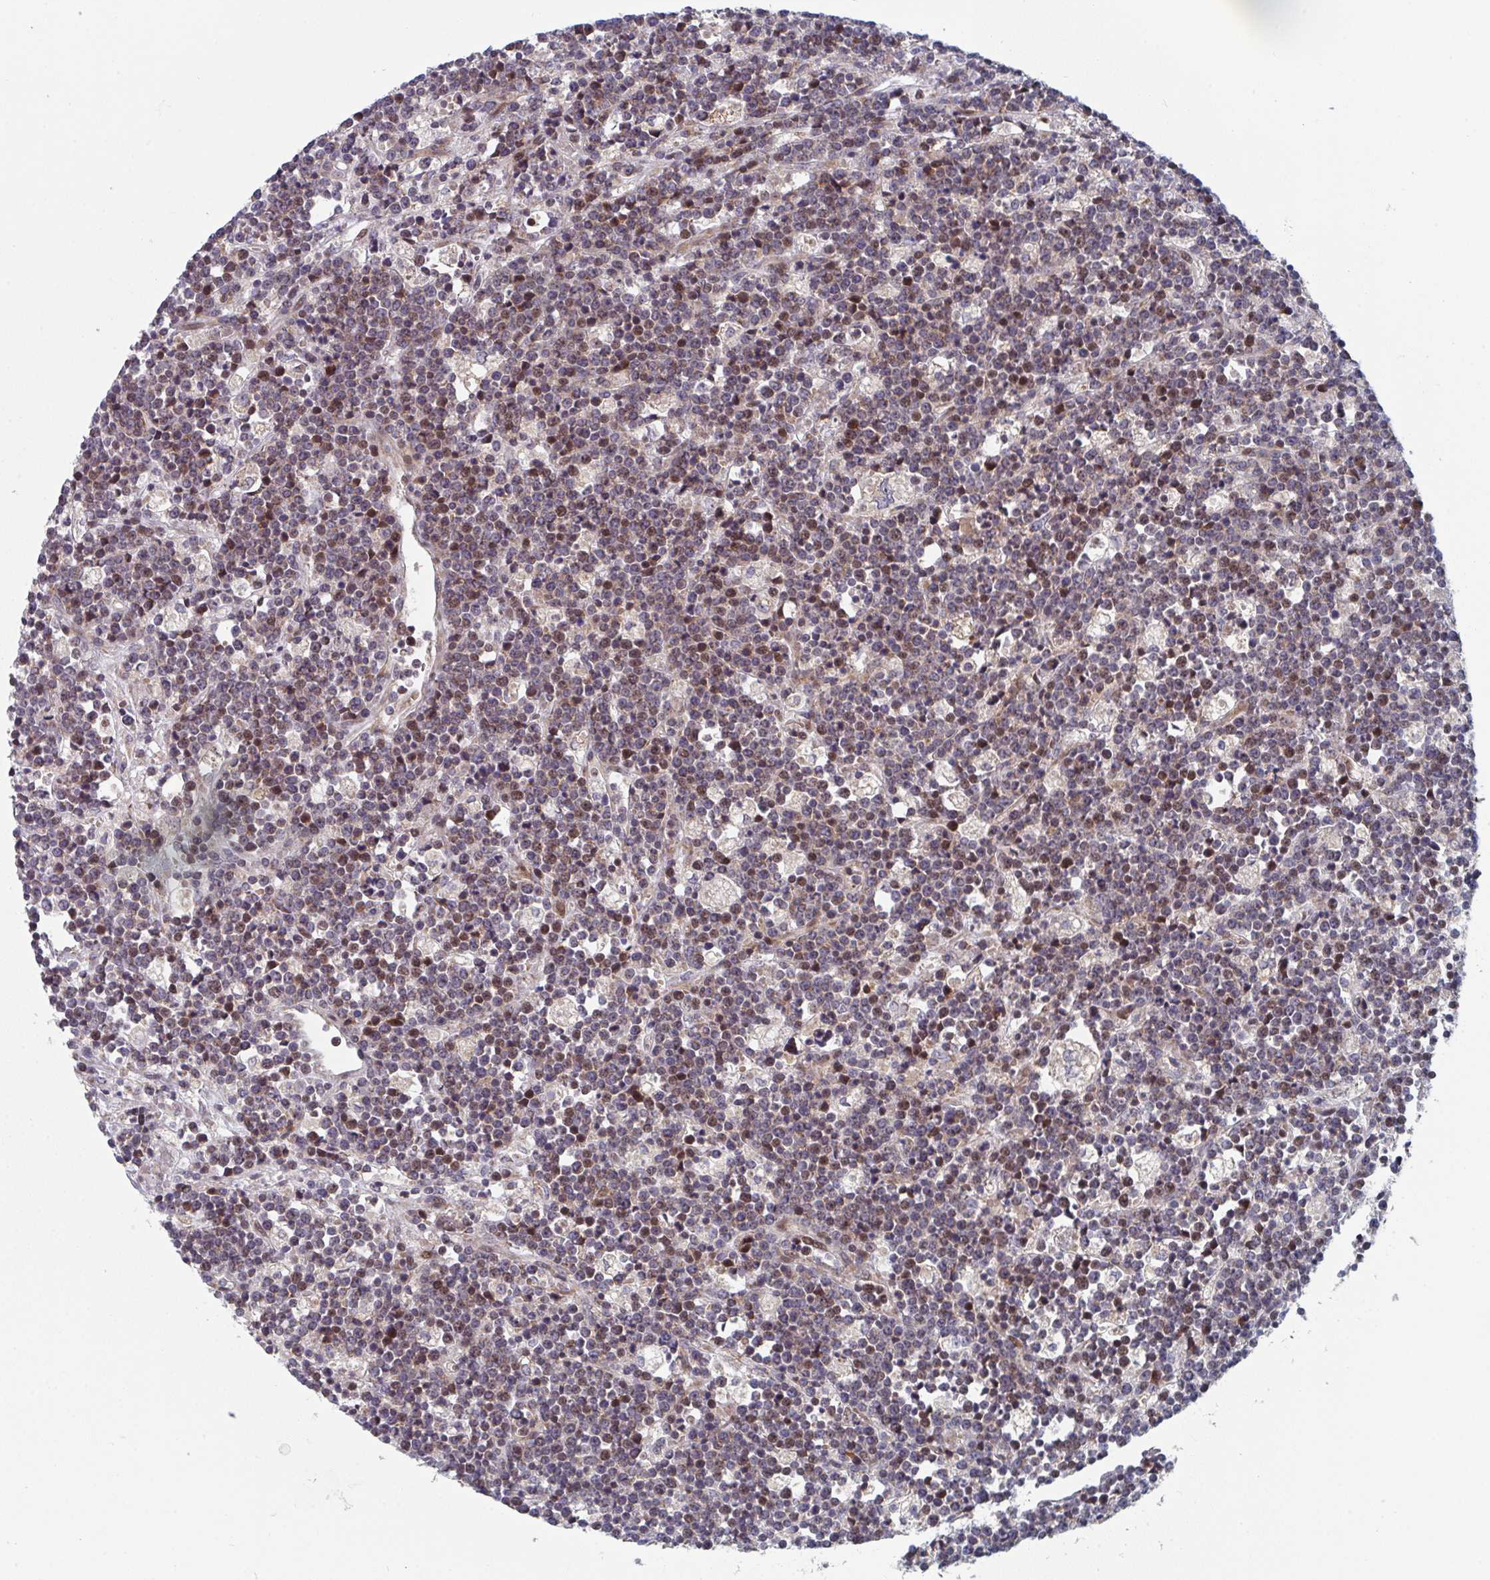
{"staining": {"intensity": "moderate", "quantity": "25%-75%", "location": "cytoplasmic/membranous,nuclear"}, "tissue": "lymphoma", "cell_type": "Tumor cells", "image_type": "cancer", "snomed": [{"axis": "morphology", "description": "Malignant lymphoma, non-Hodgkin's type, High grade"}, {"axis": "topography", "description": "Ovary"}], "caption": "This is an image of immunohistochemistry staining of malignant lymphoma, non-Hodgkin's type (high-grade), which shows moderate expression in the cytoplasmic/membranous and nuclear of tumor cells.", "gene": "ZNF644", "patient": {"sex": "female", "age": 56}}